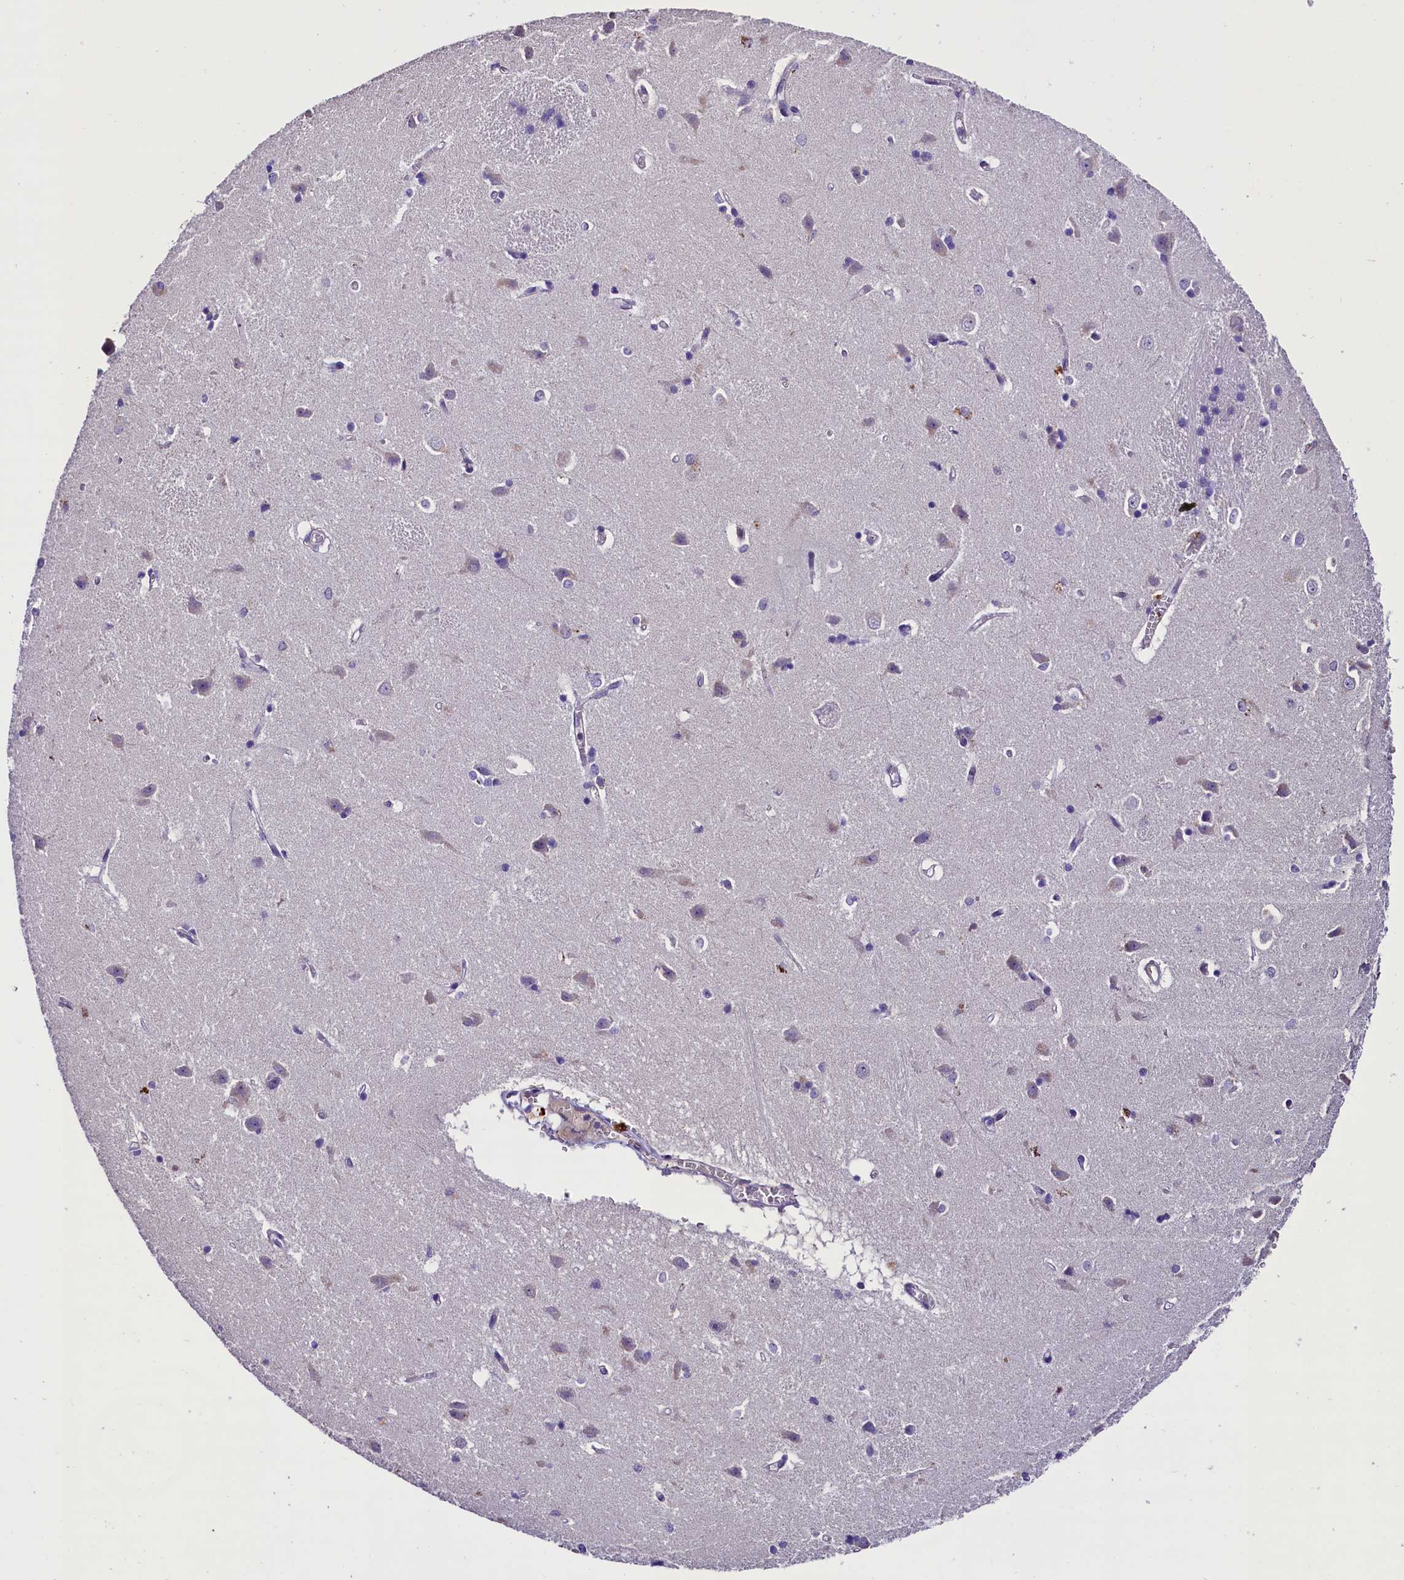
{"staining": {"intensity": "weak", "quantity": "<25%", "location": "cytoplasmic/membranous"}, "tissue": "caudate", "cell_type": "Glial cells", "image_type": "normal", "snomed": [{"axis": "morphology", "description": "Normal tissue, NOS"}, {"axis": "topography", "description": "Lateral ventricle wall"}], "caption": "Glial cells show no significant protein staining in normal caudate.", "gene": "MEX3B", "patient": {"sex": "male", "age": 37}}